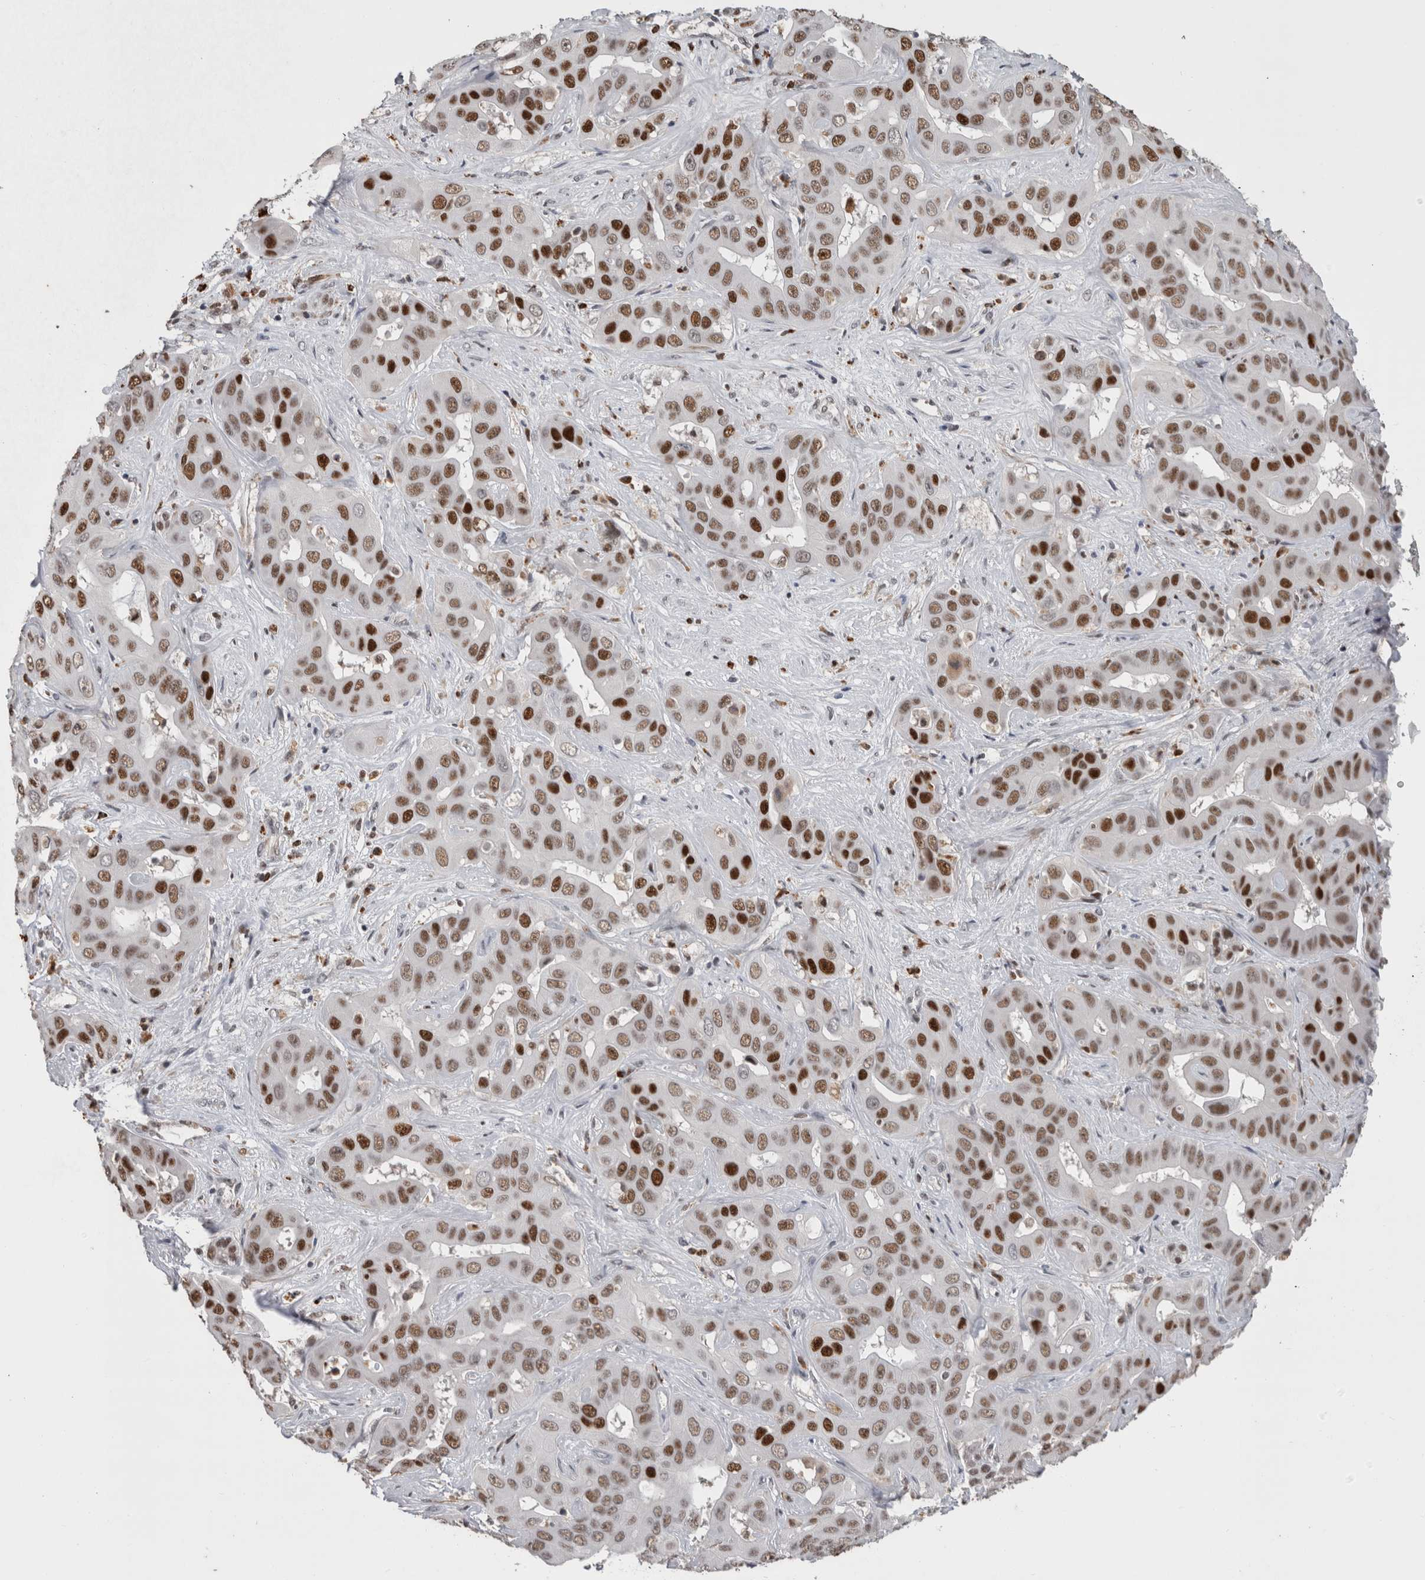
{"staining": {"intensity": "strong", "quantity": ">75%", "location": "nuclear"}, "tissue": "liver cancer", "cell_type": "Tumor cells", "image_type": "cancer", "snomed": [{"axis": "morphology", "description": "Cholangiocarcinoma"}, {"axis": "topography", "description": "Liver"}], "caption": "The immunohistochemical stain labels strong nuclear expression in tumor cells of liver cancer tissue. The staining was performed using DAB to visualize the protein expression in brown, while the nuclei were stained in blue with hematoxylin (Magnification: 20x).", "gene": "POLD2", "patient": {"sex": "female", "age": 52}}